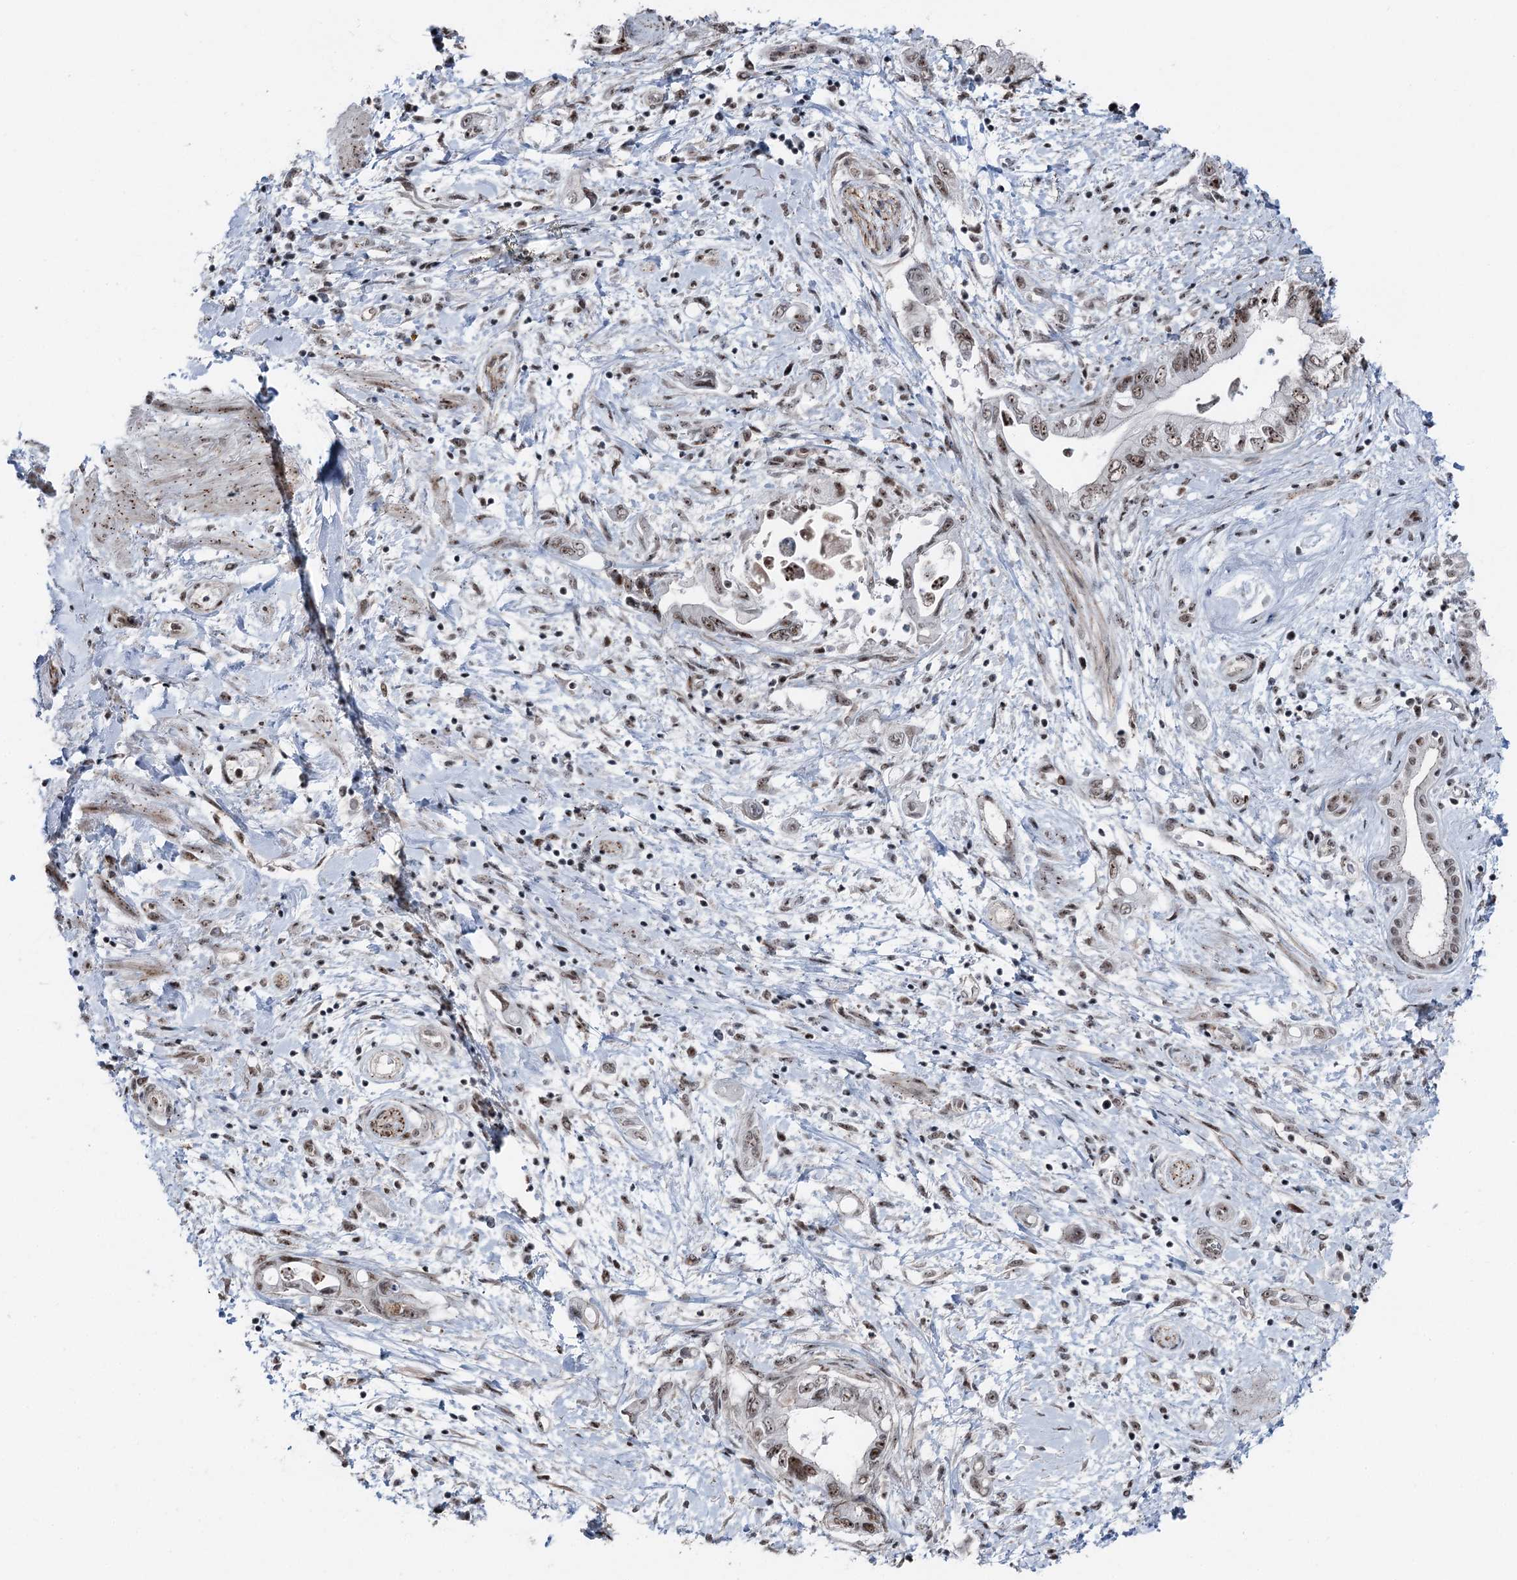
{"staining": {"intensity": "weak", "quantity": ">75%", "location": "nuclear"}, "tissue": "pancreatic cancer", "cell_type": "Tumor cells", "image_type": "cancer", "snomed": [{"axis": "morphology", "description": "Adenocarcinoma, NOS"}, {"axis": "topography", "description": "Pancreas"}], "caption": "This micrograph shows pancreatic cancer (adenocarcinoma) stained with immunohistochemistry to label a protein in brown. The nuclear of tumor cells show weak positivity for the protein. Nuclei are counter-stained blue.", "gene": "POLR2H", "patient": {"sex": "female", "age": 73}}